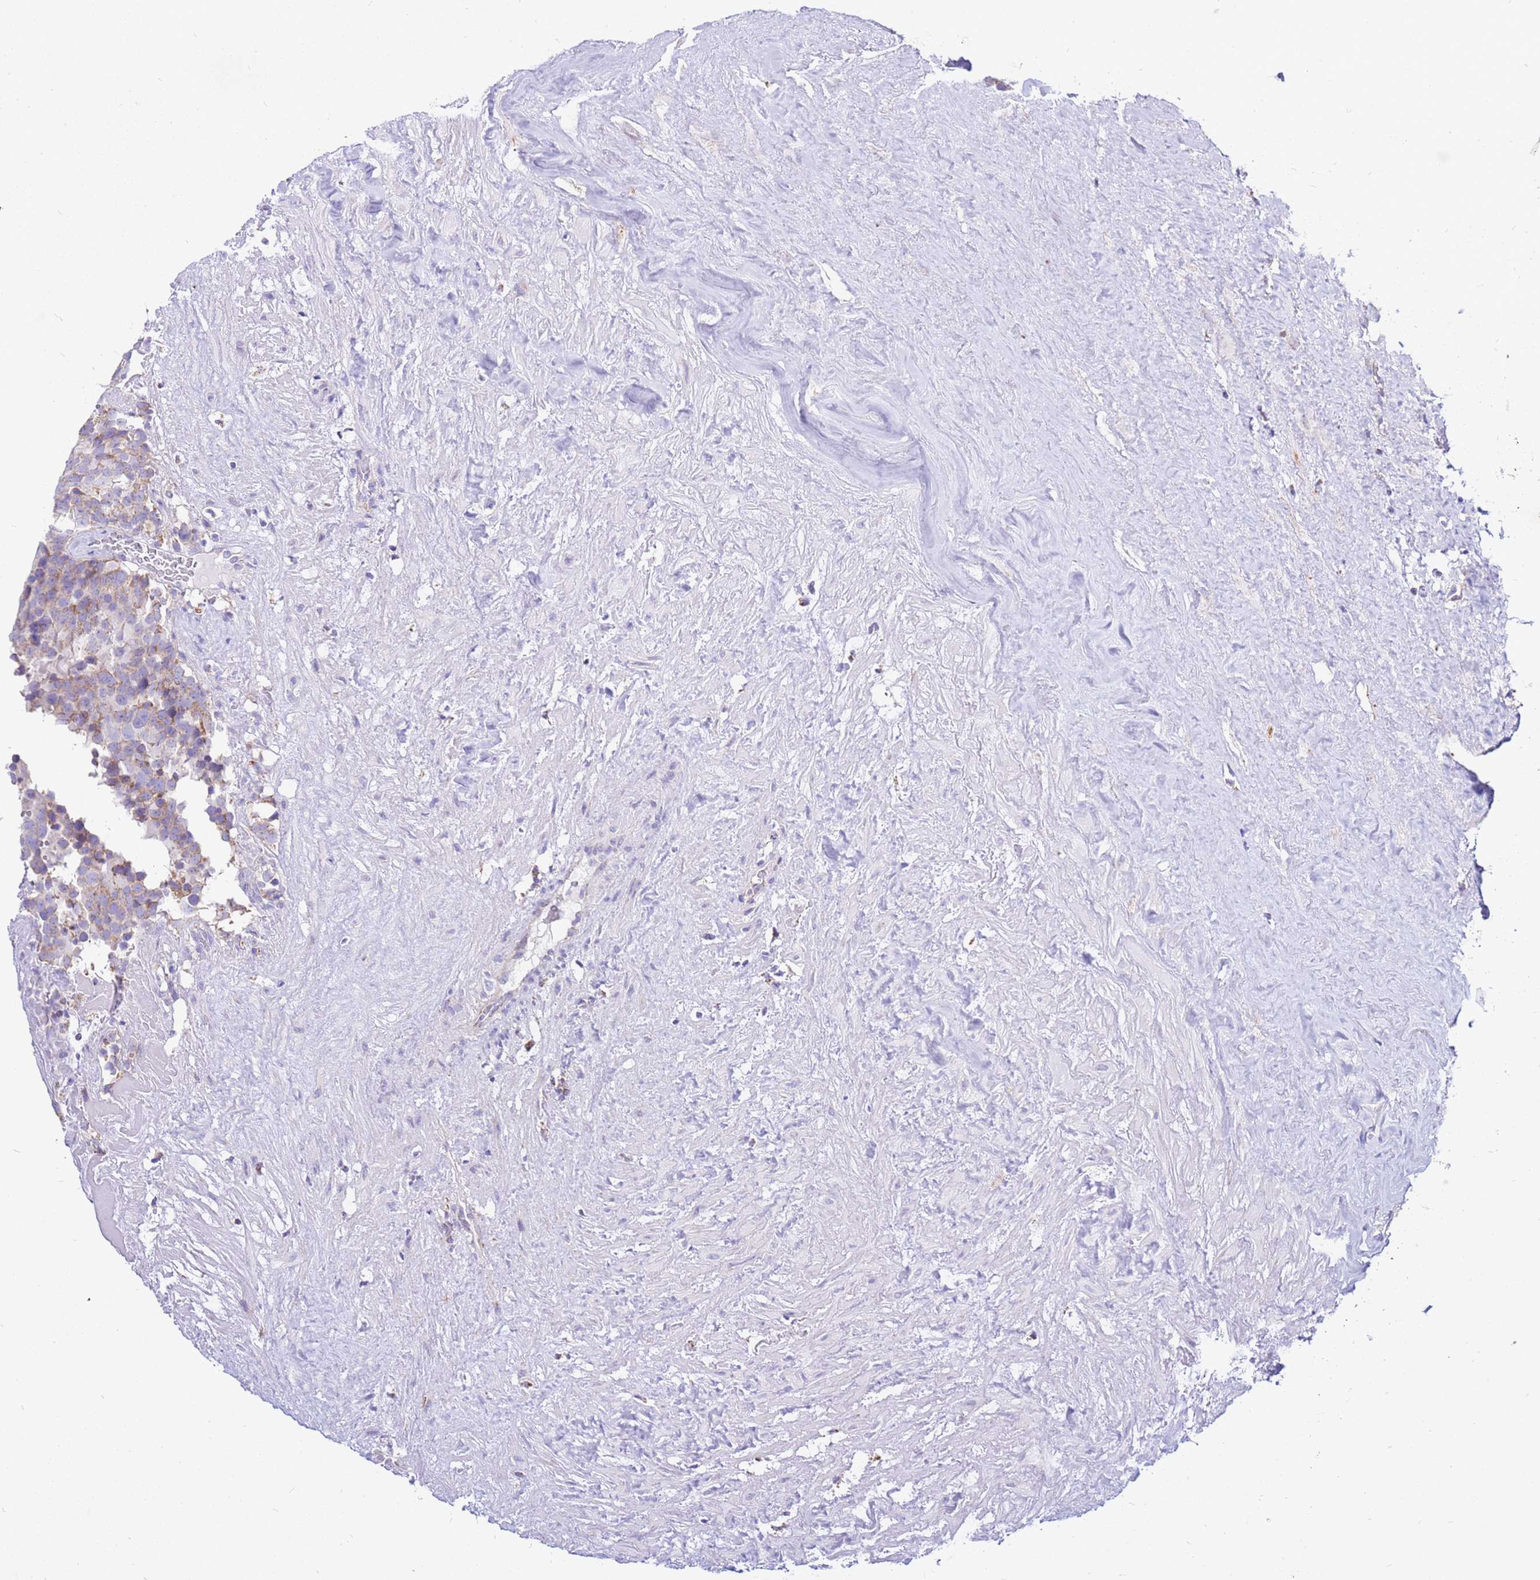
{"staining": {"intensity": "weak", "quantity": "25%-75%", "location": "cytoplasmic/membranous"}, "tissue": "testis cancer", "cell_type": "Tumor cells", "image_type": "cancer", "snomed": [{"axis": "morphology", "description": "Seminoma, NOS"}, {"axis": "topography", "description": "Testis"}], "caption": "Protein positivity by immunohistochemistry reveals weak cytoplasmic/membranous positivity in about 25%-75% of tumor cells in testis cancer. (IHC, brightfield microscopy, high magnification).", "gene": "IGF1R", "patient": {"sex": "male", "age": 71}}